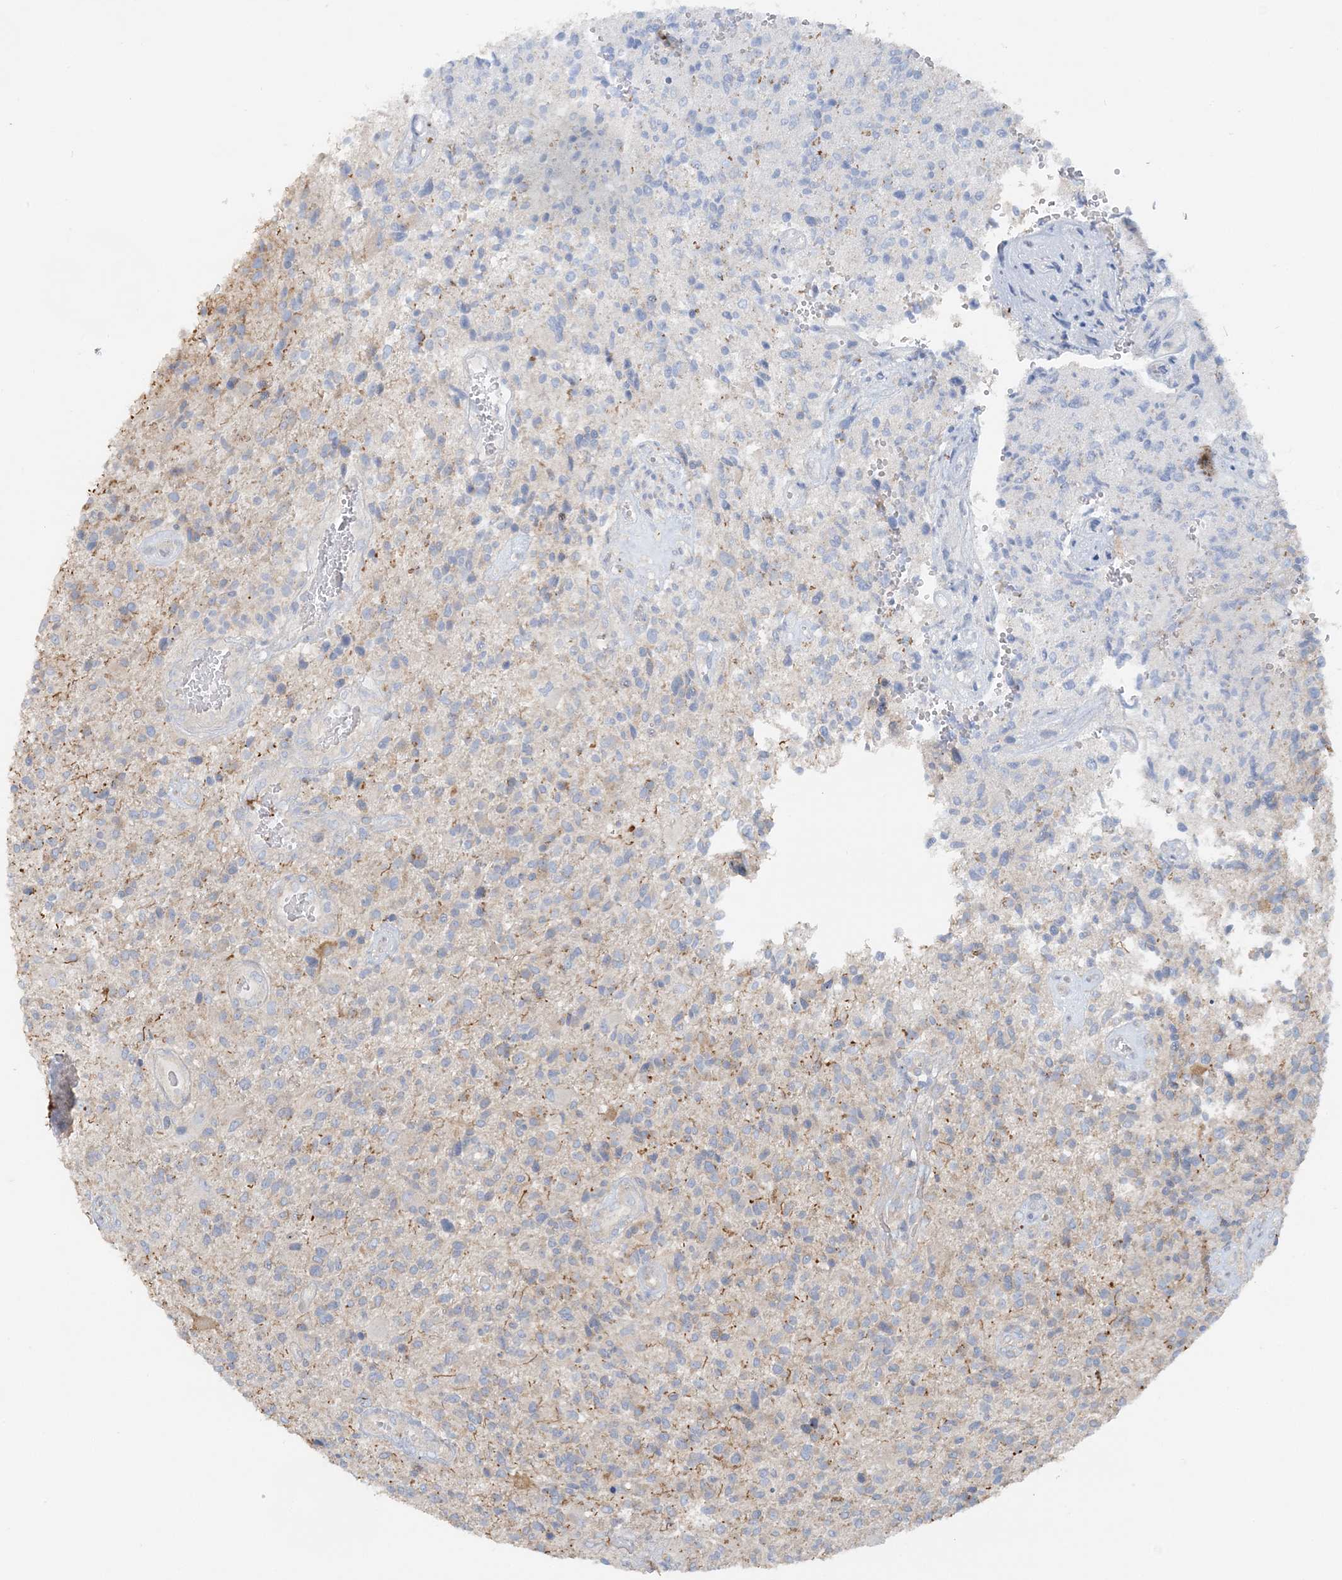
{"staining": {"intensity": "negative", "quantity": "none", "location": "none"}, "tissue": "glioma", "cell_type": "Tumor cells", "image_type": "cancer", "snomed": [{"axis": "morphology", "description": "Glioma, malignant, High grade"}, {"axis": "topography", "description": "Brain"}], "caption": "The histopathology image reveals no significant staining in tumor cells of malignant glioma (high-grade).", "gene": "TBC1D5", "patient": {"sex": "male", "age": 72}}